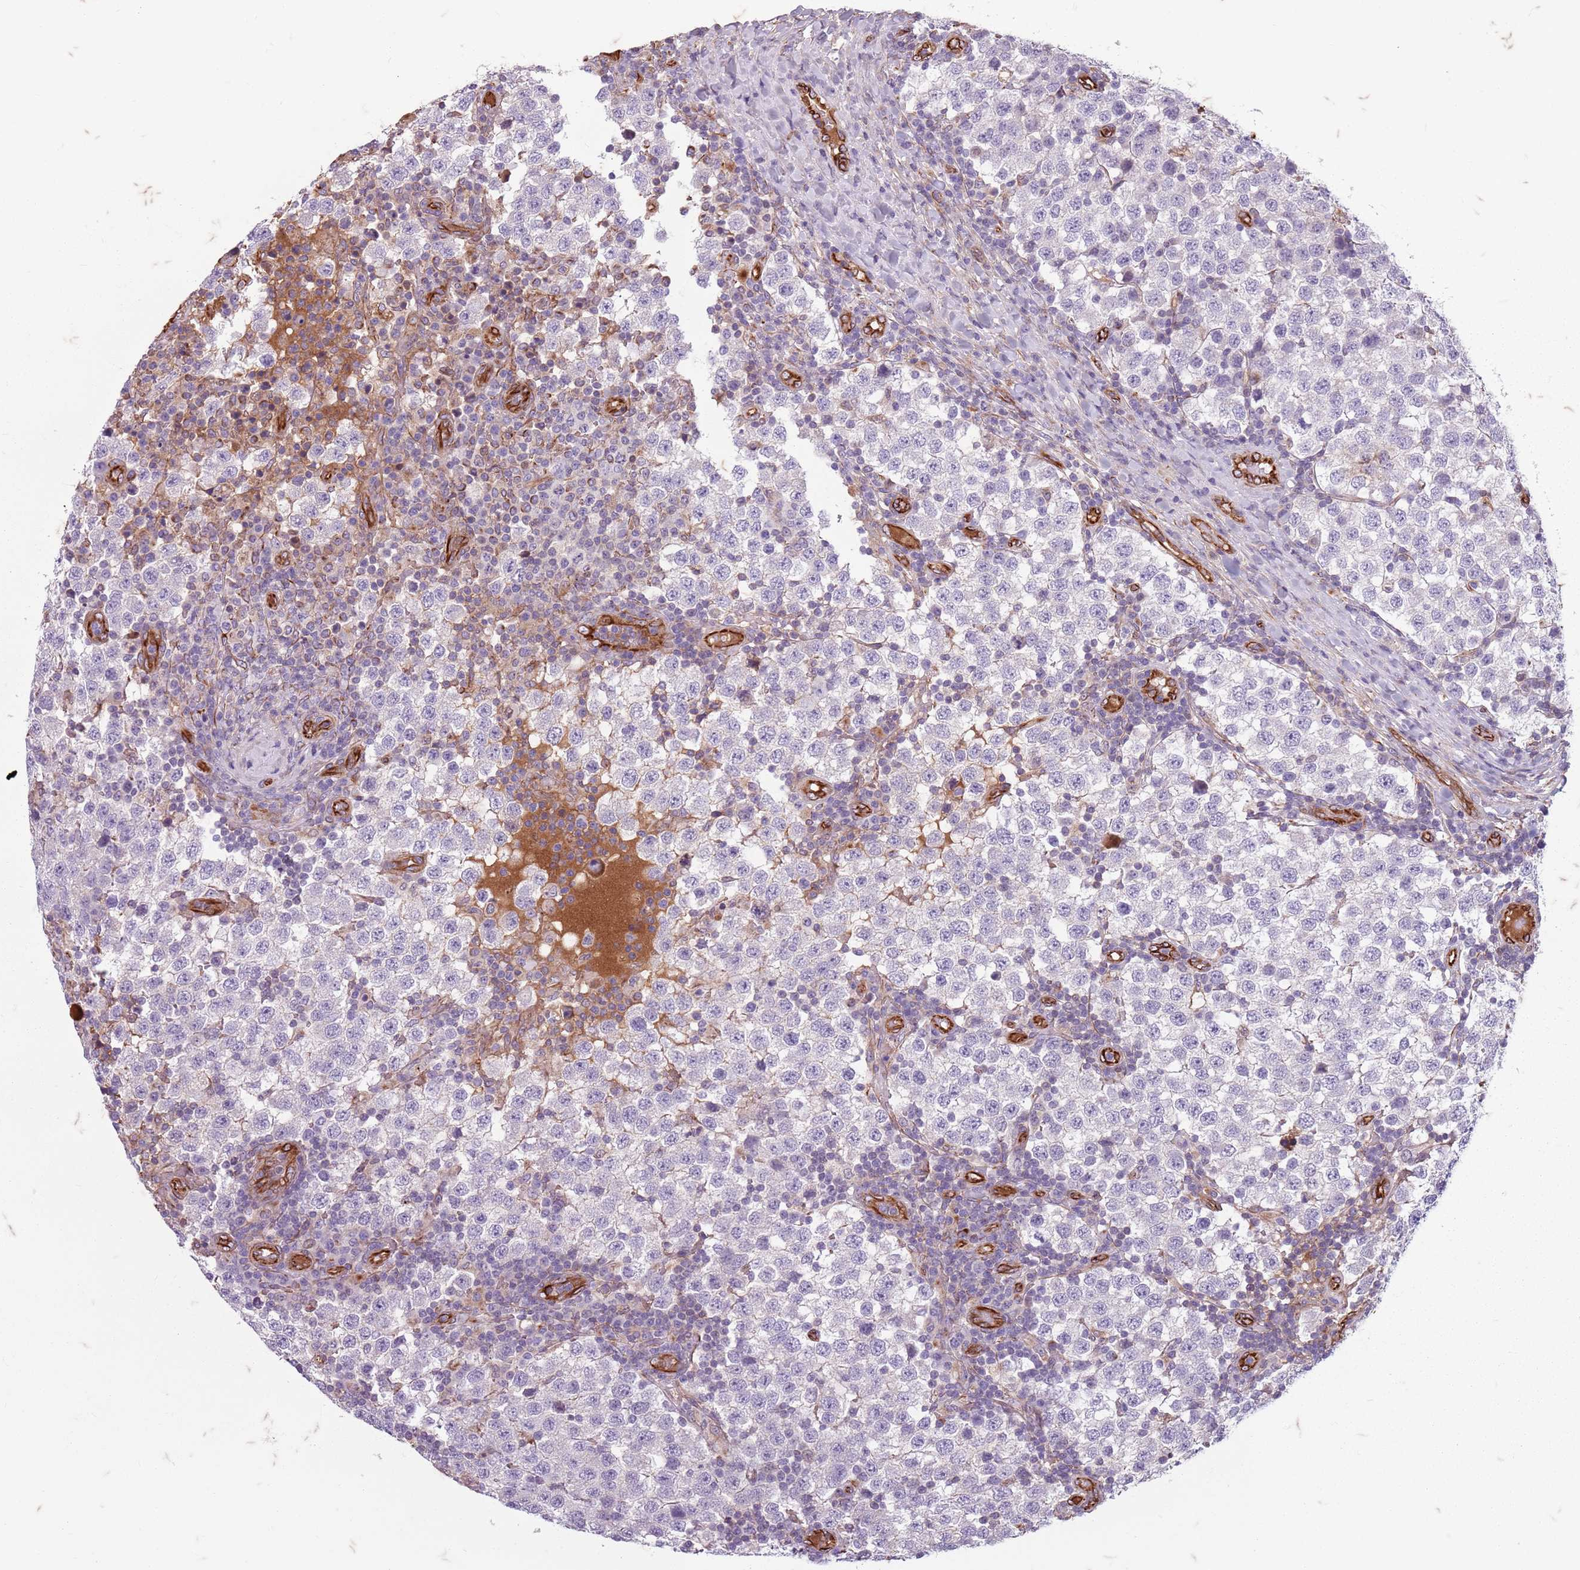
{"staining": {"intensity": "negative", "quantity": "none", "location": "none"}, "tissue": "testis cancer", "cell_type": "Tumor cells", "image_type": "cancer", "snomed": [{"axis": "morphology", "description": "Seminoma, NOS"}, {"axis": "topography", "description": "Testis"}], "caption": "High magnification brightfield microscopy of testis seminoma stained with DAB (3,3'-diaminobenzidine) (brown) and counterstained with hematoxylin (blue): tumor cells show no significant staining.", "gene": "TAS2R38", "patient": {"sex": "male", "age": 34}}